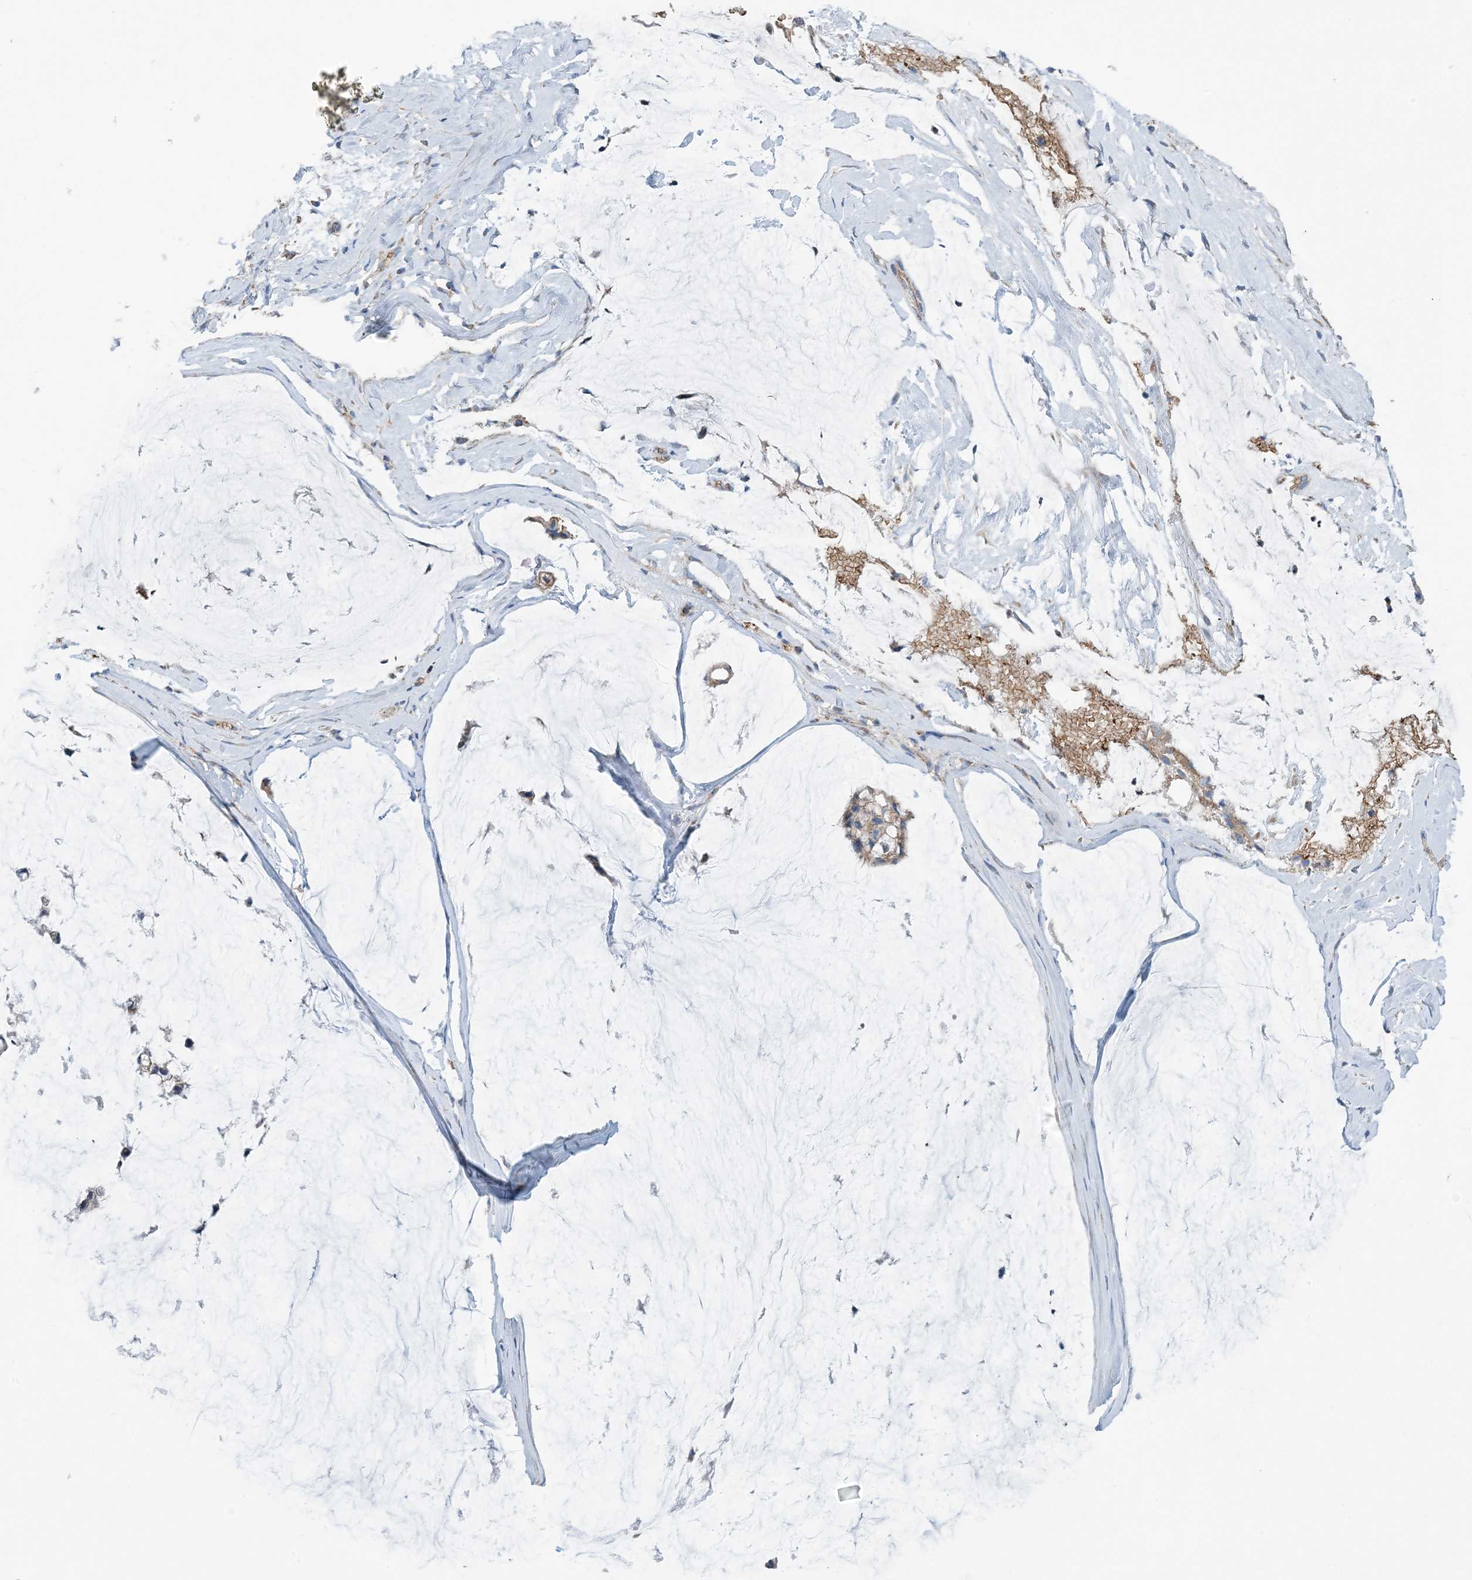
{"staining": {"intensity": "moderate", "quantity": ">75%", "location": "cytoplasmic/membranous"}, "tissue": "ovarian cancer", "cell_type": "Tumor cells", "image_type": "cancer", "snomed": [{"axis": "morphology", "description": "Cystadenocarcinoma, mucinous, NOS"}, {"axis": "topography", "description": "Ovary"}], "caption": "Ovarian mucinous cystadenocarcinoma stained with a brown dye displays moderate cytoplasmic/membranous positive expression in approximately >75% of tumor cells.", "gene": "PHOSPHO2", "patient": {"sex": "female", "age": 39}}